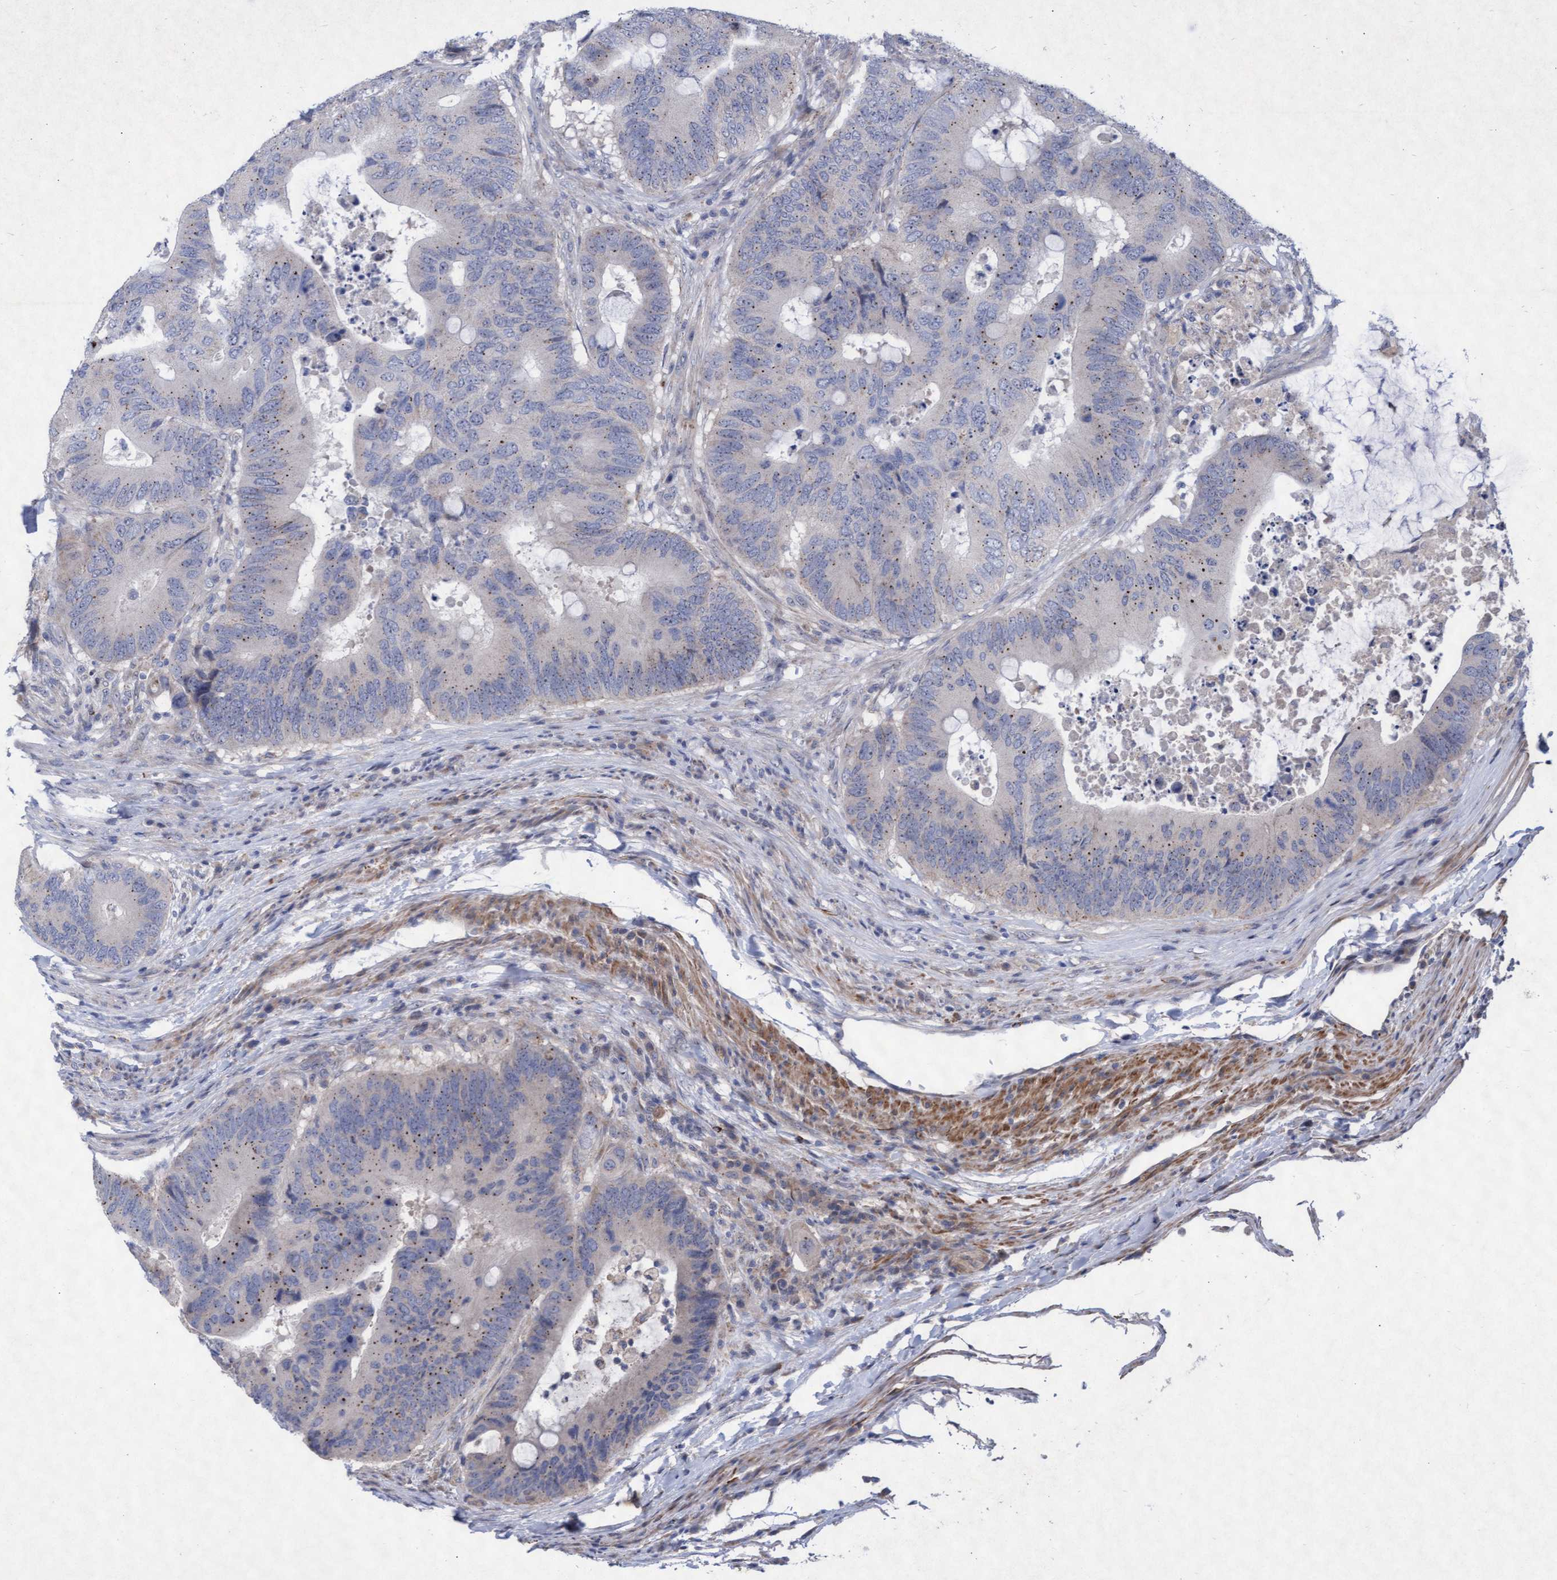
{"staining": {"intensity": "negative", "quantity": "none", "location": "none"}, "tissue": "colorectal cancer", "cell_type": "Tumor cells", "image_type": "cancer", "snomed": [{"axis": "morphology", "description": "Adenocarcinoma, NOS"}, {"axis": "topography", "description": "Colon"}], "caption": "Human colorectal adenocarcinoma stained for a protein using immunohistochemistry displays no staining in tumor cells.", "gene": "ABCF2", "patient": {"sex": "male", "age": 71}}